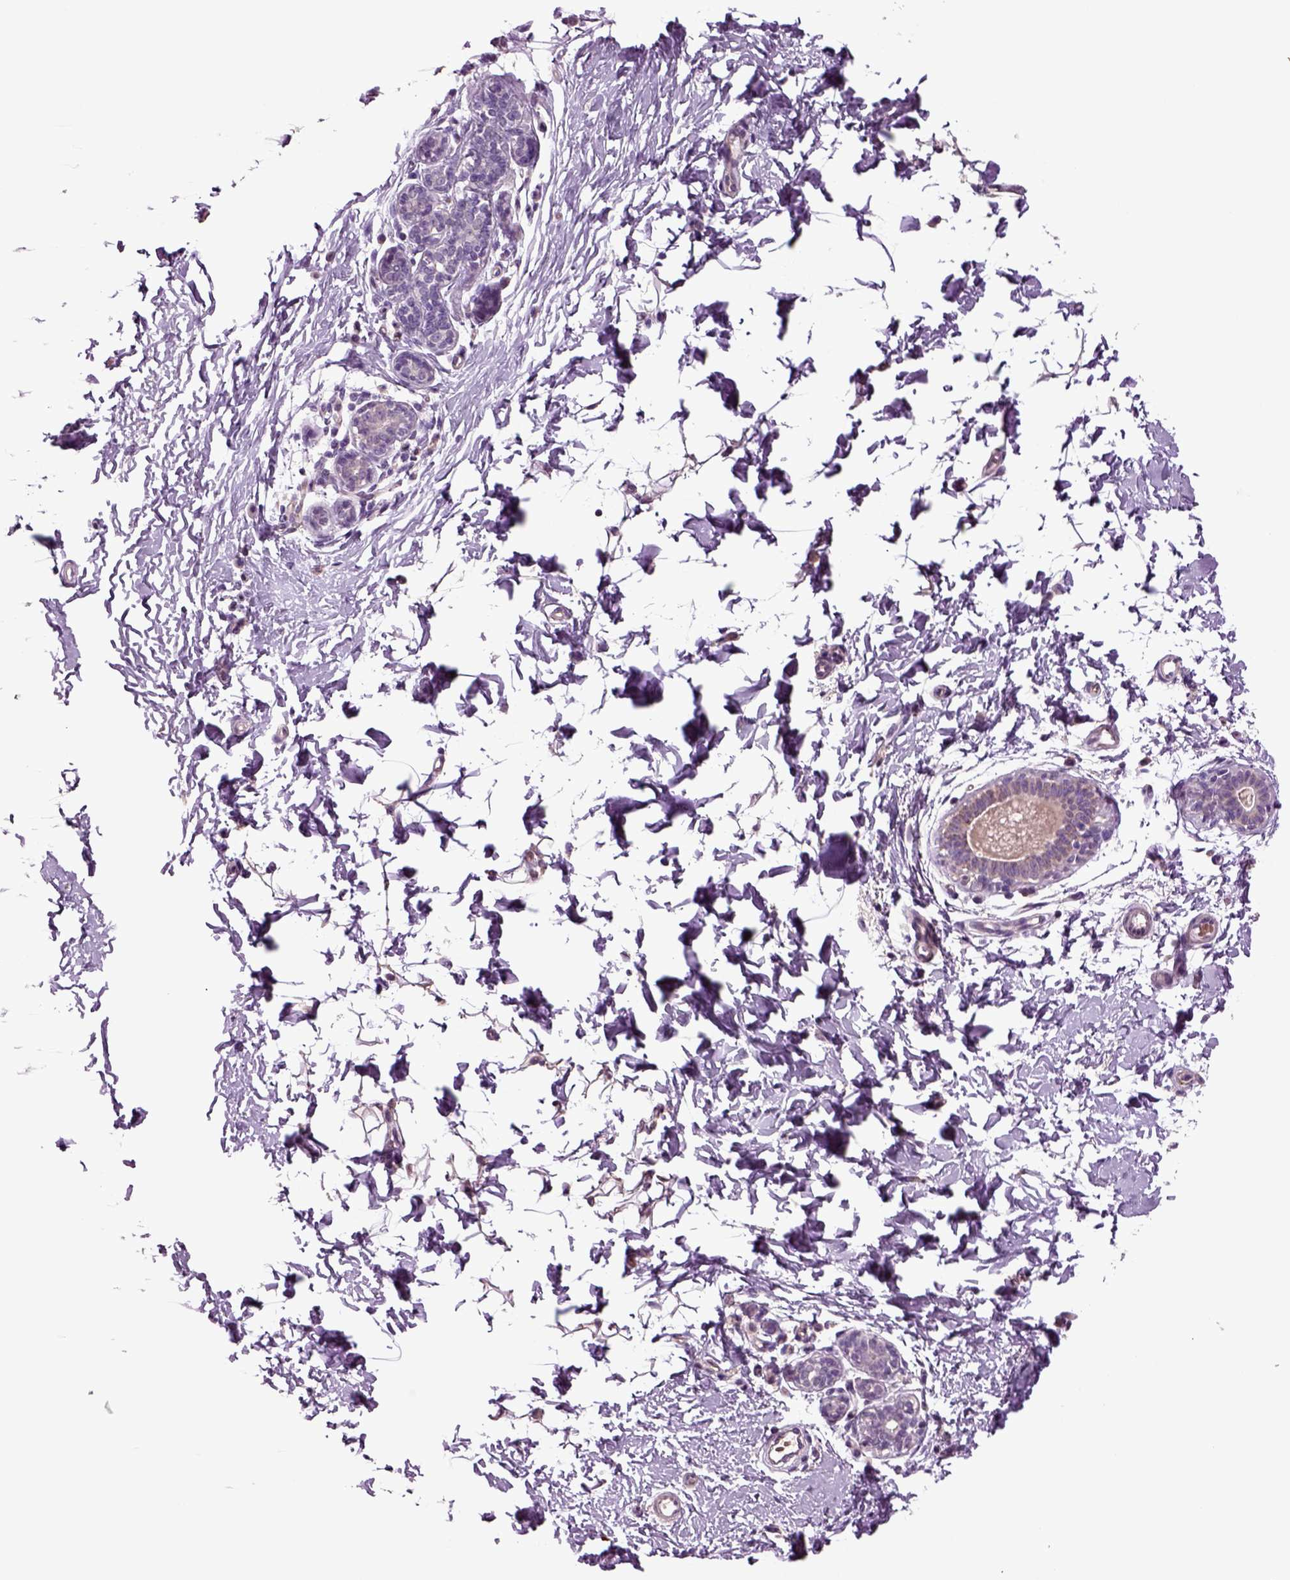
{"staining": {"intensity": "negative", "quantity": "none", "location": "none"}, "tissue": "breast", "cell_type": "Adipocytes", "image_type": "normal", "snomed": [{"axis": "morphology", "description": "Normal tissue, NOS"}, {"axis": "topography", "description": "Breast"}], "caption": "Immunohistochemistry of benign breast exhibits no expression in adipocytes.", "gene": "SLC17A6", "patient": {"sex": "female", "age": 37}}